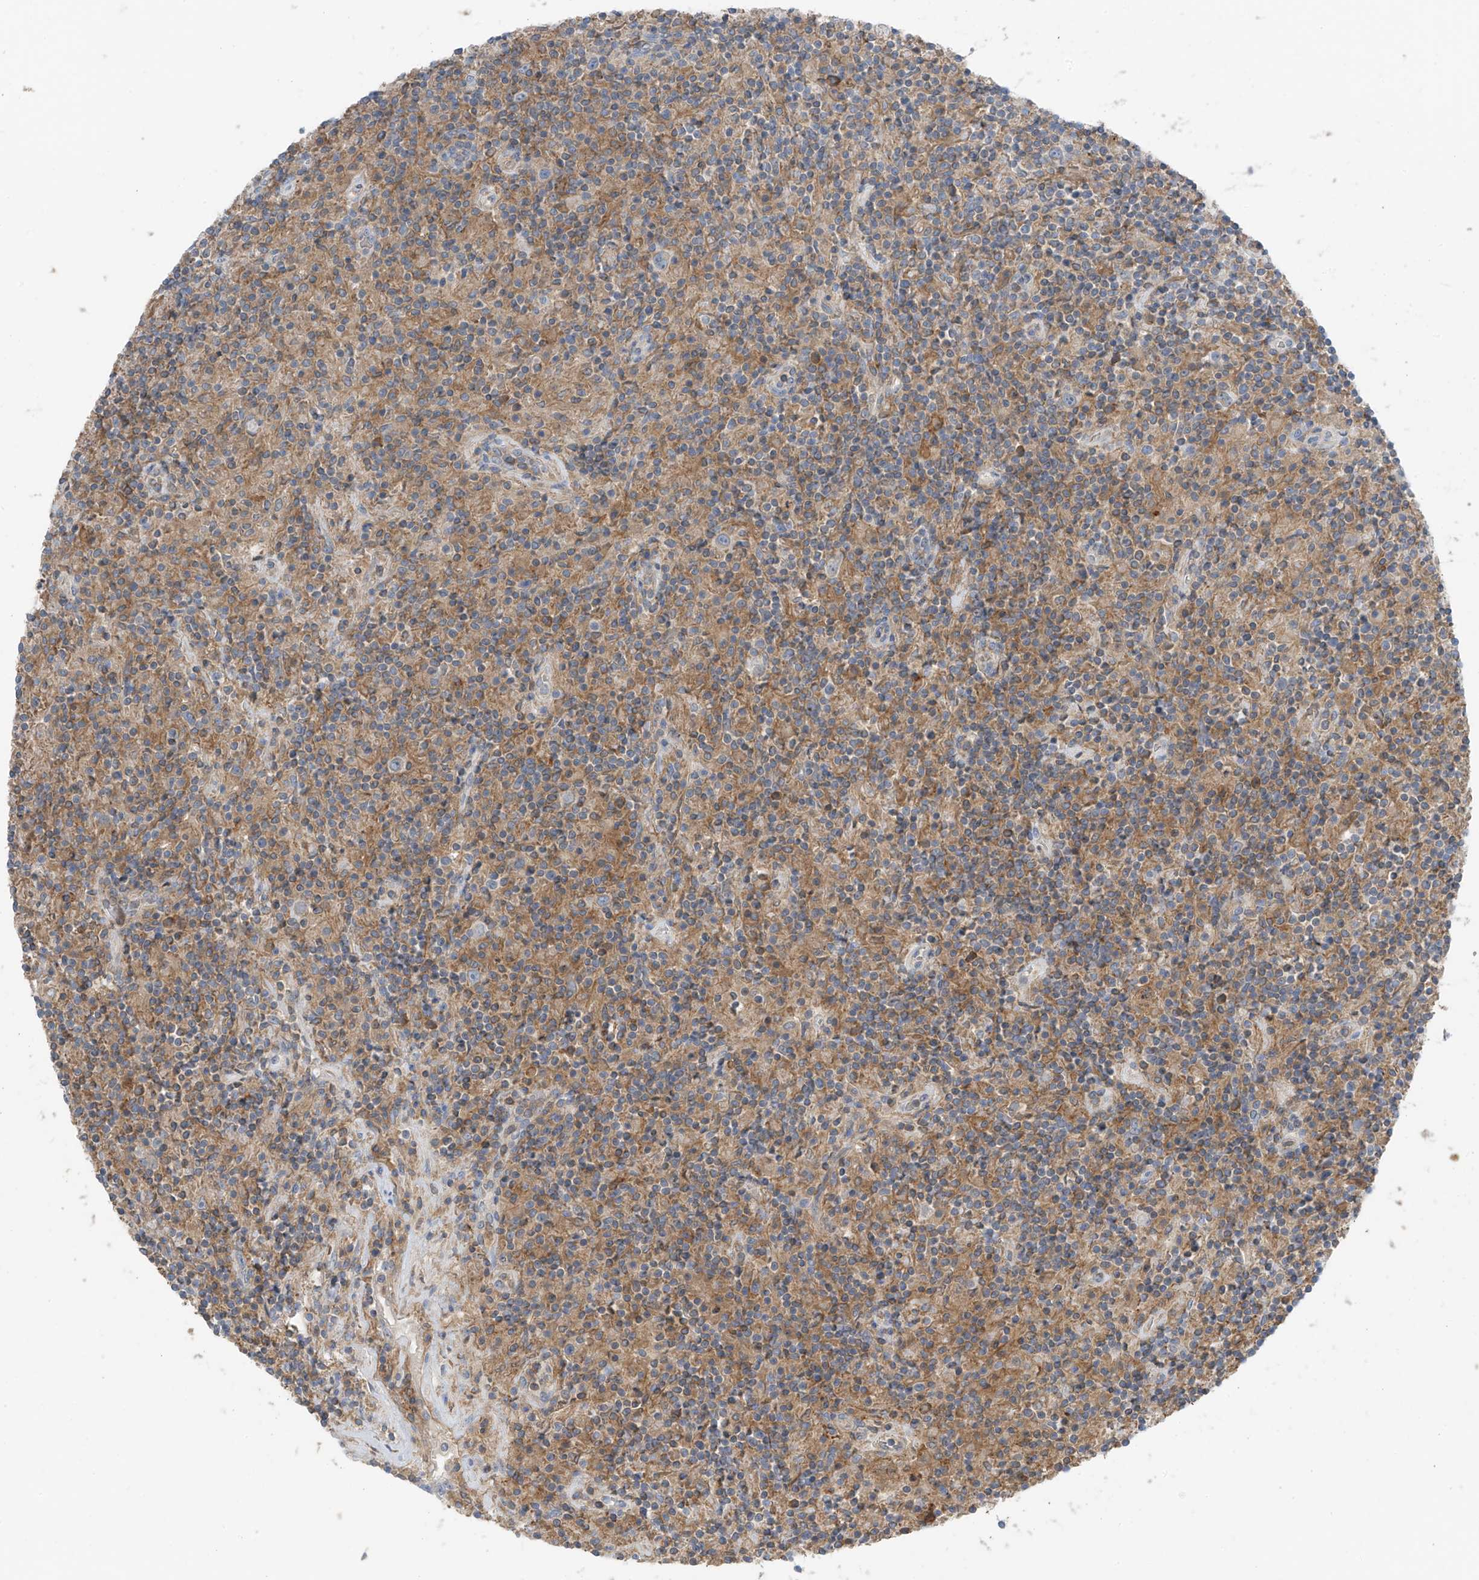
{"staining": {"intensity": "negative", "quantity": "none", "location": "none"}, "tissue": "lymphoma", "cell_type": "Tumor cells", "image_type": "cancer", "snomed": [{"axis": "morphology", "description": "Hodgkin's disease, NOS"}, {"axis": "topography", "description": "Lymph node"}], "caption": "Lymphoma stained for a protein using immunohistochemistry (IHC) reveals no staining tumor cells.", "gene": "NALCN", "patient": {"sex": "male", "age": 70}}